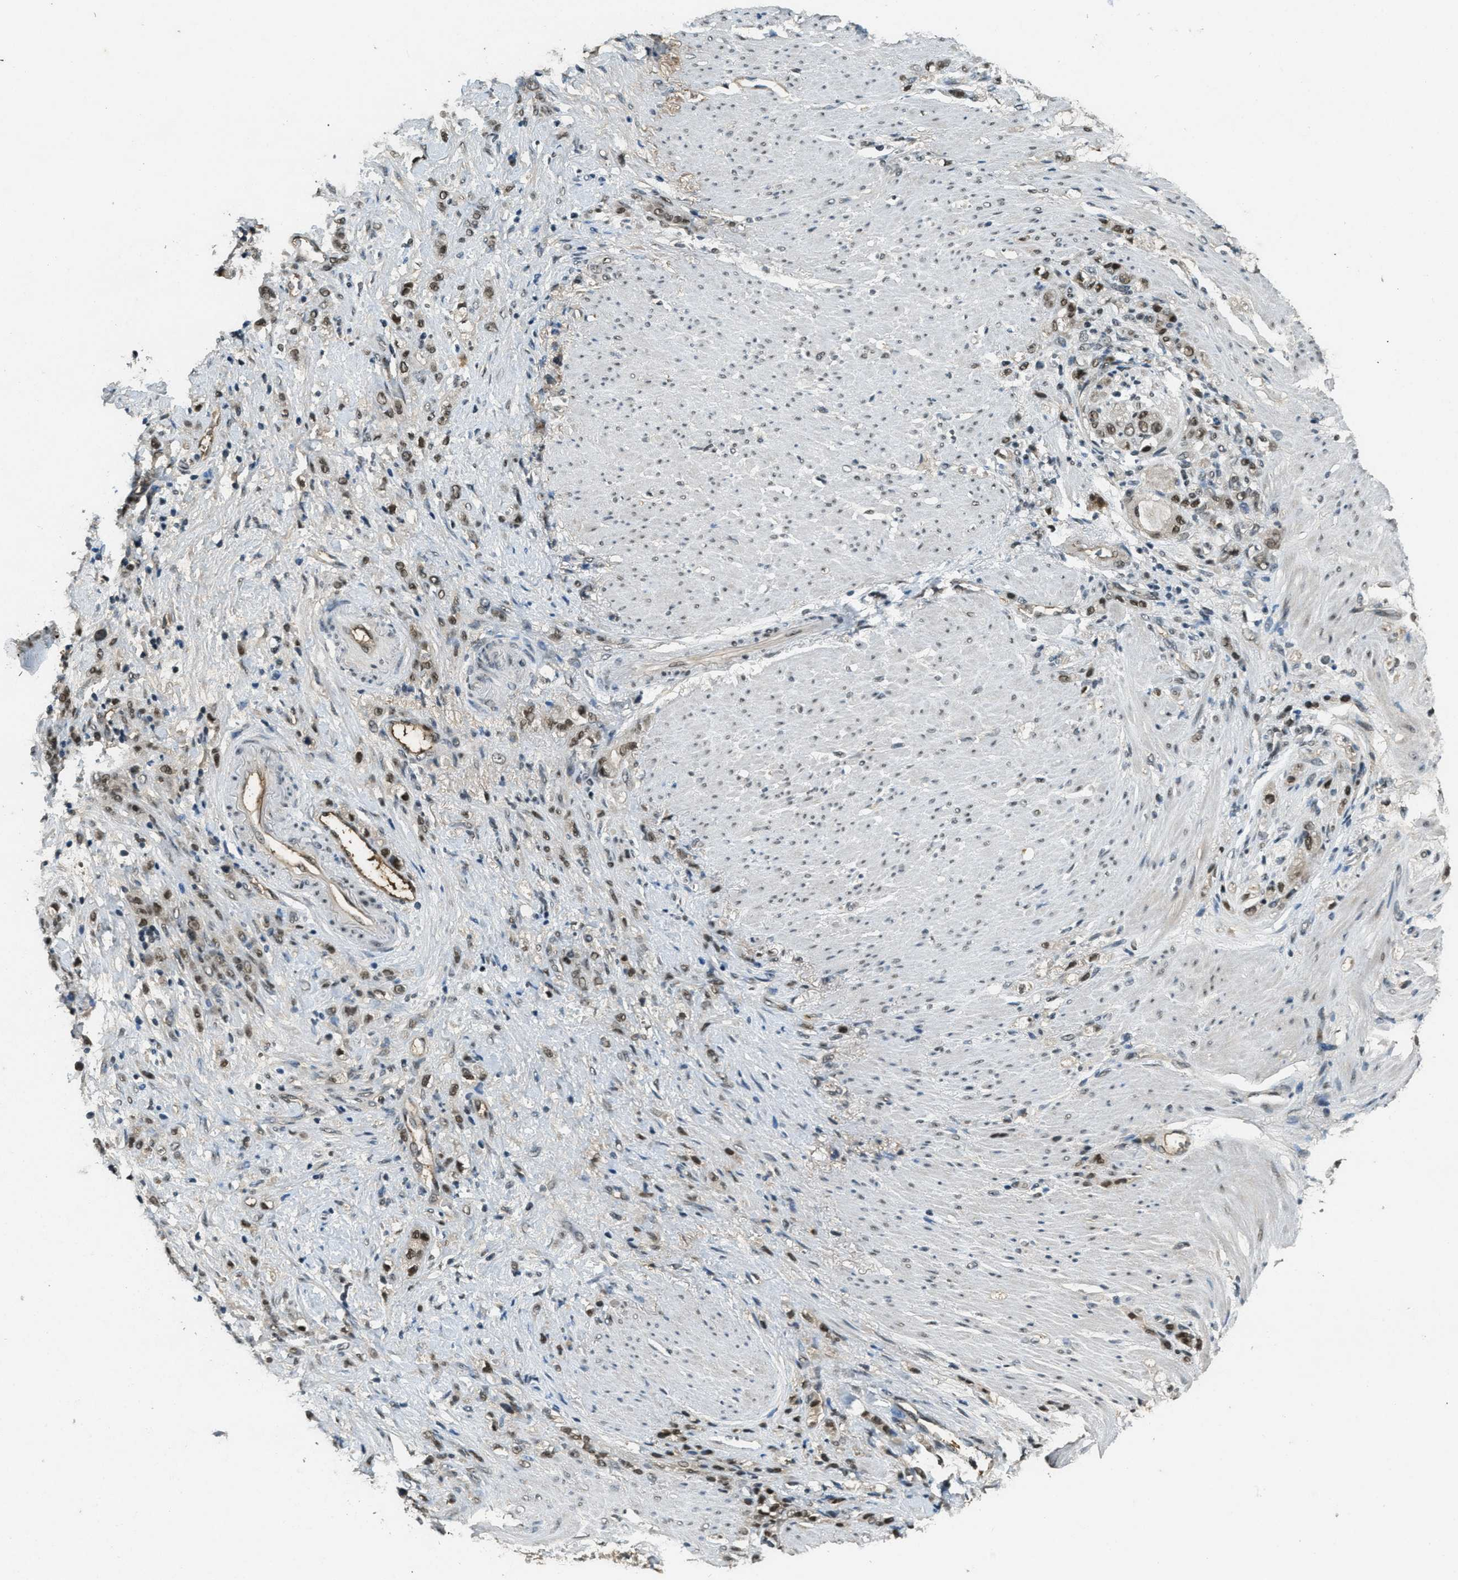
{"staining": {"intensity": "moderate", "quantity": ">75%", "location": "nuclear"}, "tissue": "stomach cancer", "cell_type": "Tumor cells", "image_type": "cancer", "snomed": [{"axis": "morphology", "description": "Adenocarcinoma, NOS"}, {"axis": "topography", "description": "Stomach"}], "caption": "Immunohistochemistry (DAB (3,3'-diaminobenzidine)) staining of stomach cancer (adenocarcinoma) exhibits moderate nuclear protein expression in approximately >75% of tumor cells.", "gene": "ZNF148", "patient": {"sex": "male", "age": 82}}